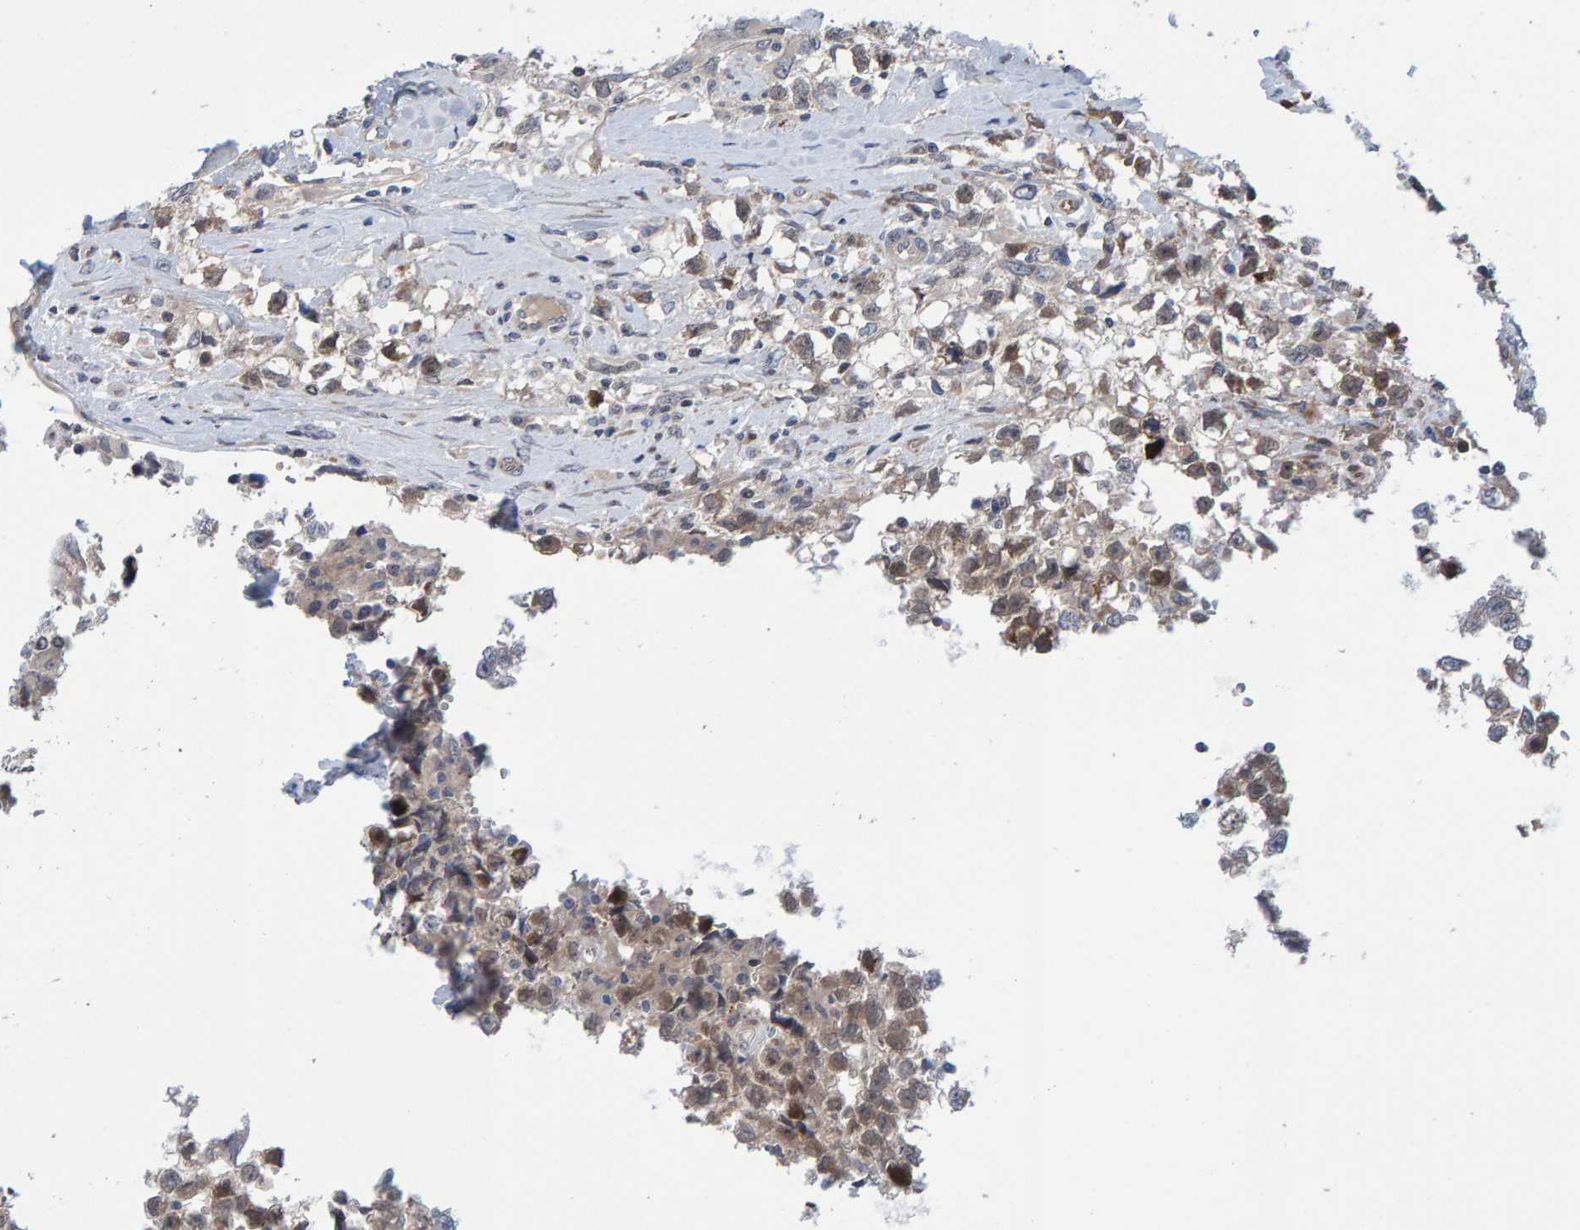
{"staining": {"intensity": "weak", "quantity": "25%-75%", "location": "nuclear"}, "tissue": "testis cancer", "cell_type": "Tumor cells", "image_type": "cancer", "snomed": [{"axis": "morphology", "description": "Seminoma, NOS"}, {"axis": "morphology", "description": "Carcinoma, Embryonal, NOS"}, {"axis": "topography", "description": "Testis"}], "caption": "Immunohistochemical staining of human testis cancer (embryonal carcinoma) demonstrates weak nuclear protein positivity in about 25%-75% of tumor cells.", "gene": "MFSD6L", "patient": {"sex": "male", "age": 51}}